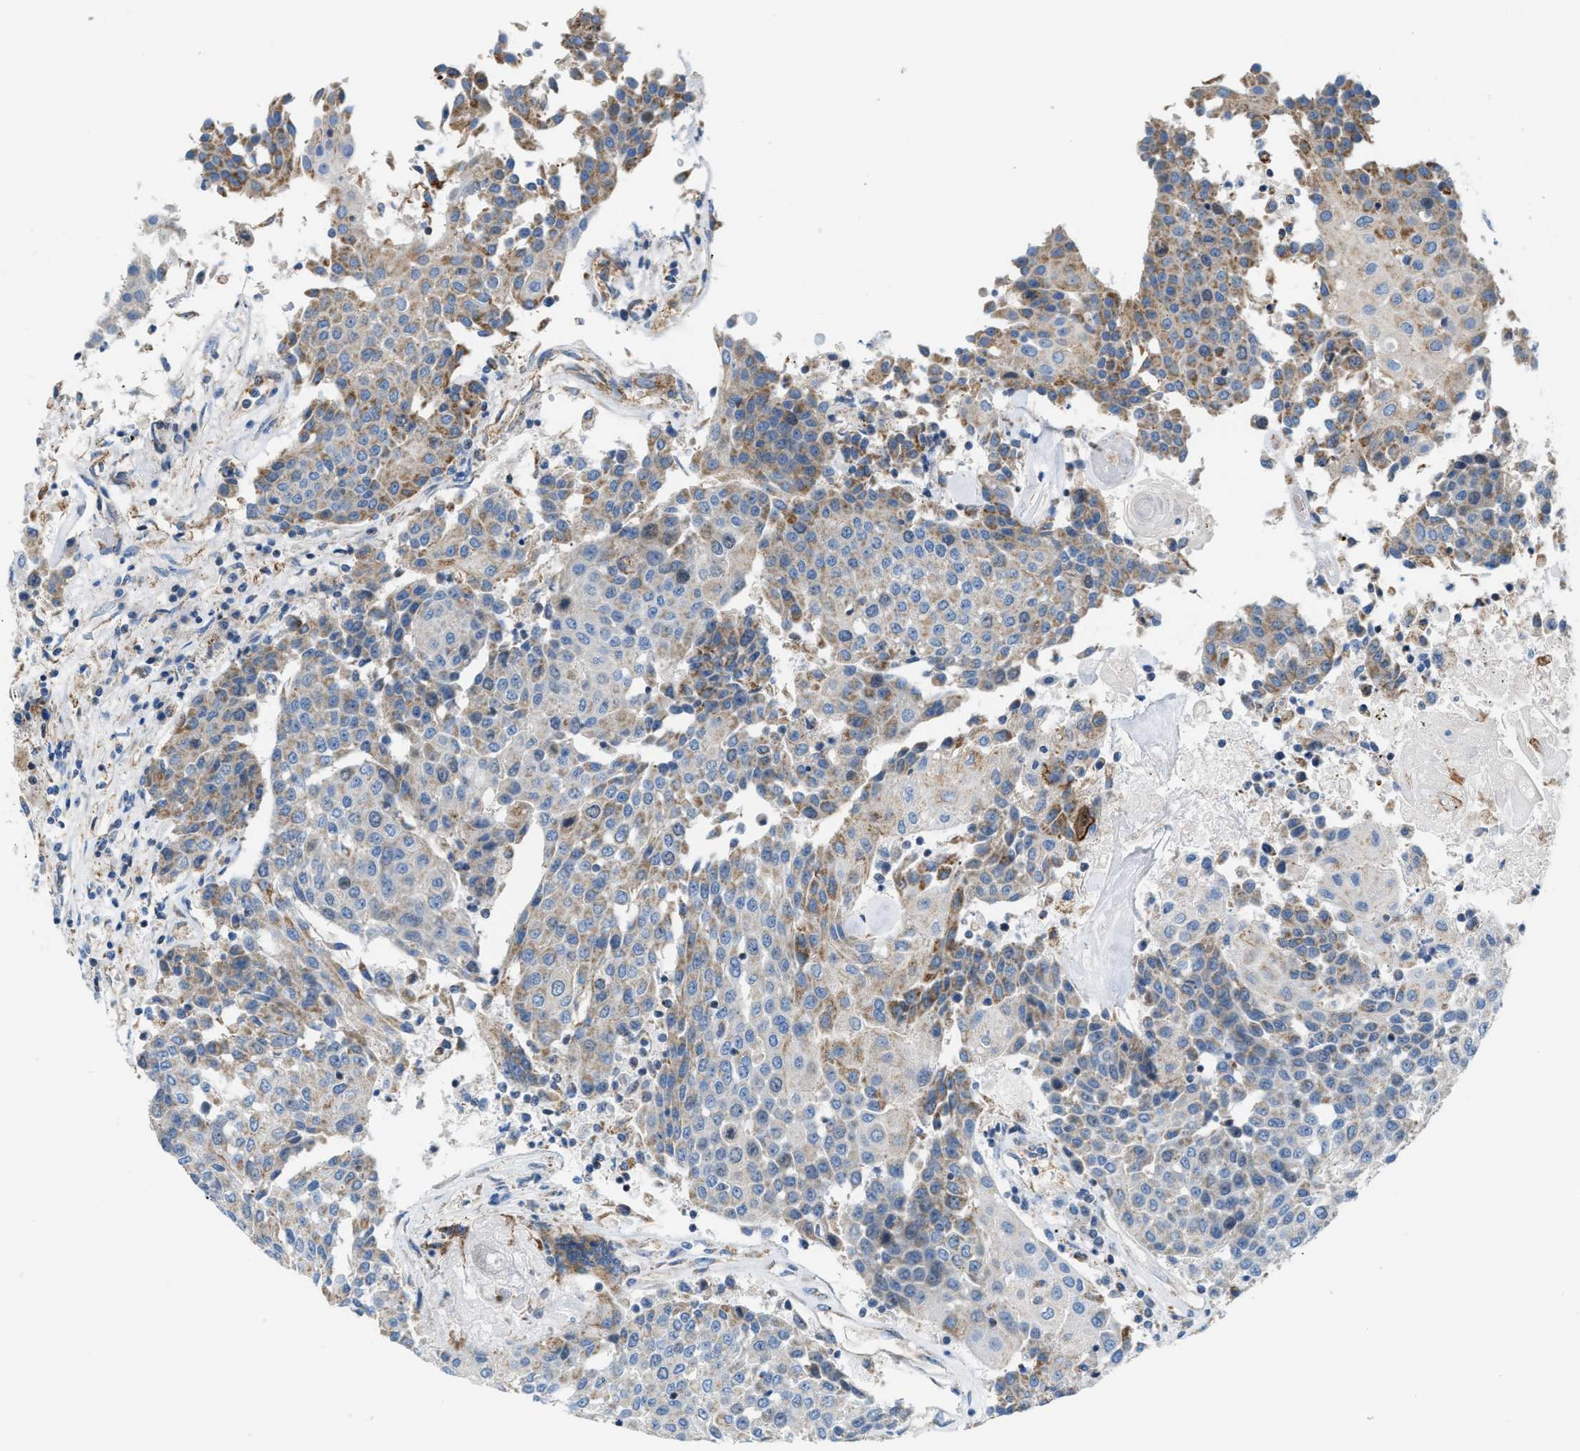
{"staining": {"intensity": "moderate", "quantity": "<25%", "location": "cytoplasmic/membranous"}, "tissue": "urothelial cancer", "cell_type": "Tumor cells", "image_type": "cancer", "snomed": [{"axis": "morphology", "description": "Urothelial carcinoma, High grade"}, {"axis": "topography", "description": "Urinary bladder"}], "caption": "Immunohistochemical staining of urothelial cancer shows low levels of moderate cytoplasmic/membranous expression in about <25% of tumor cells. The staining is performed using DAB (3,3'-diaminobenzidine) brown chromogen to label protein expression. The nuclei are counter-stained blue using hematoxylin.", "gene": "JADE1", "patient": {"sex": "female", "age": 85}}